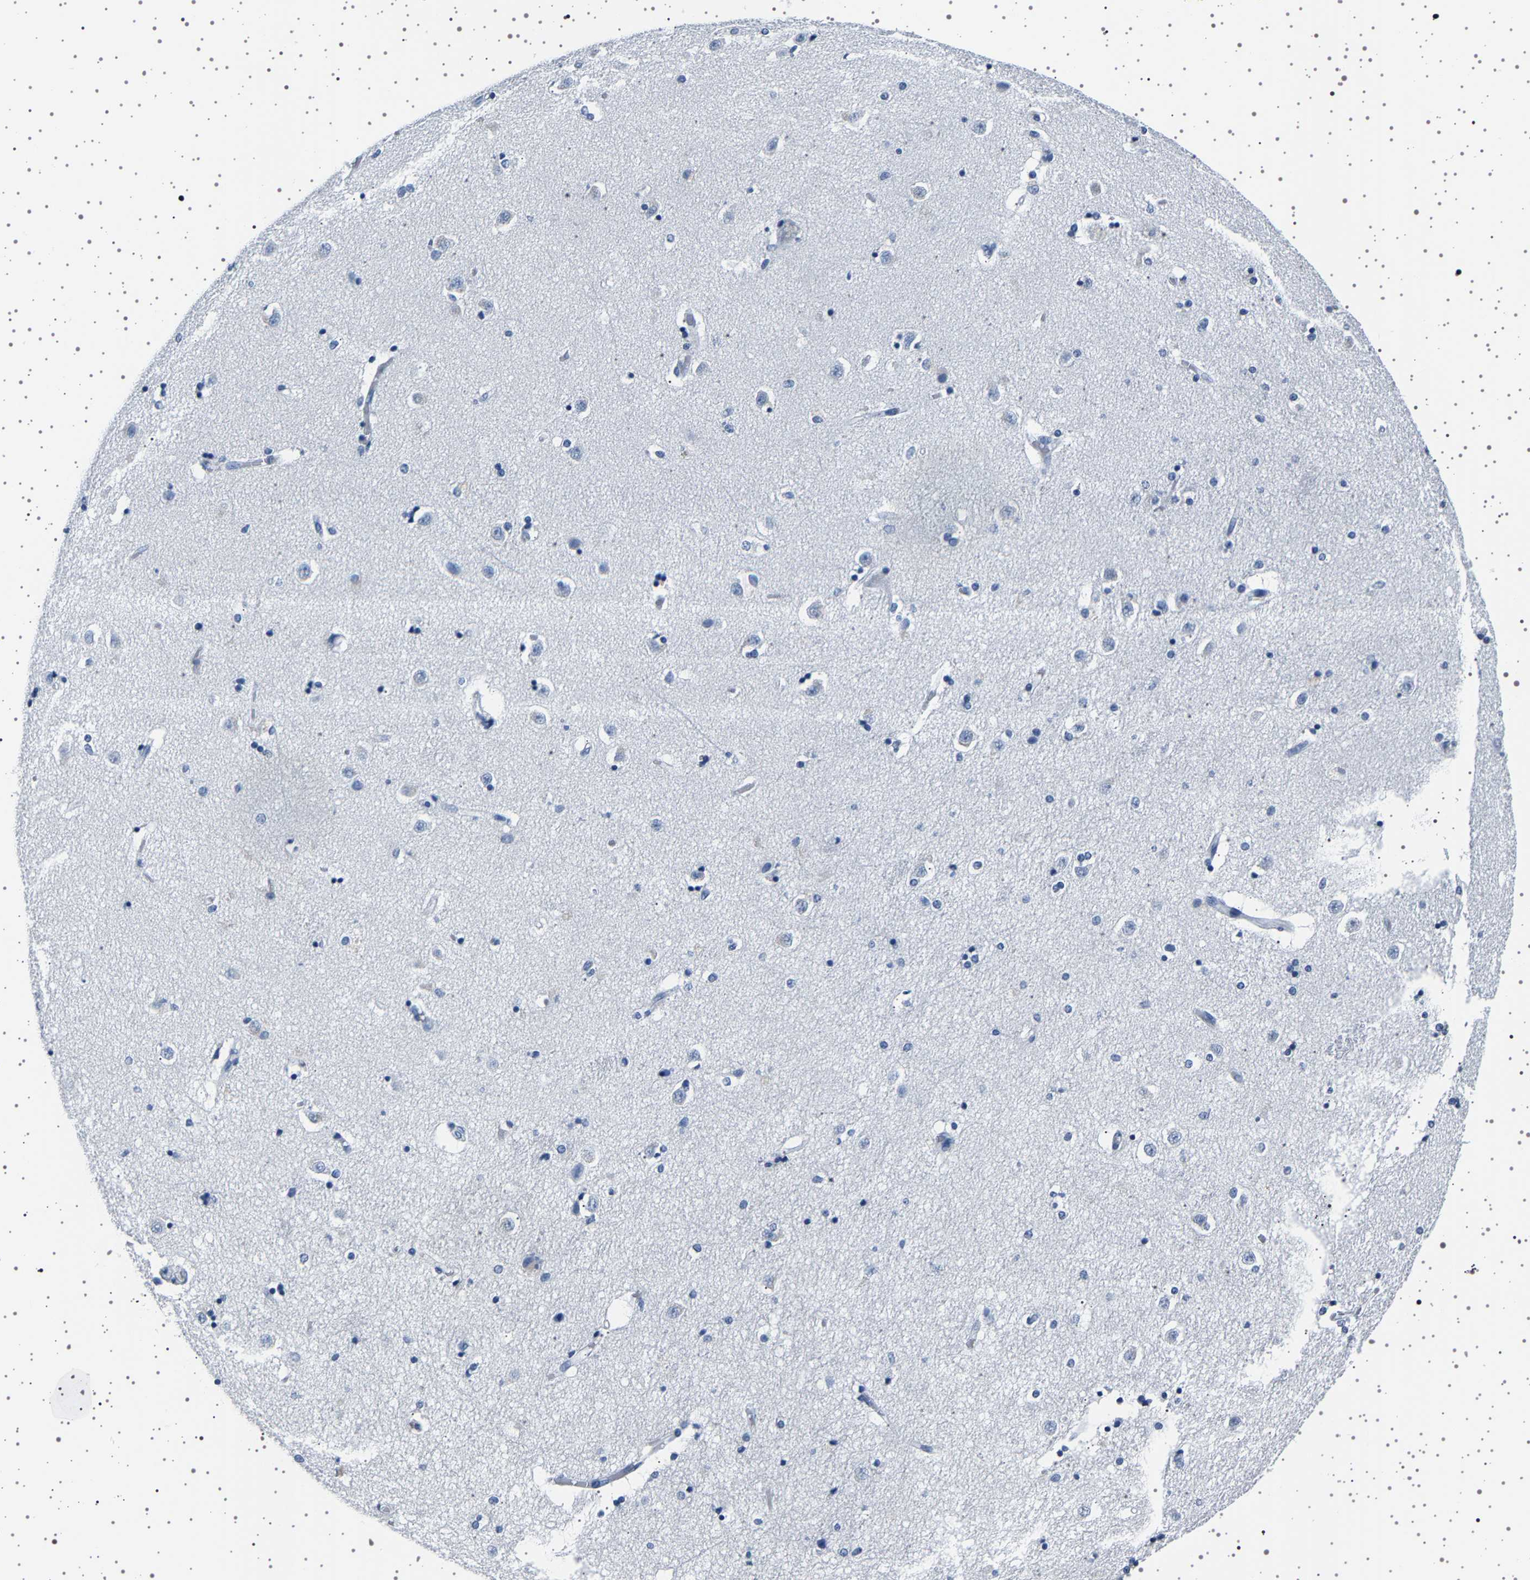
{"staining": {"intensity": "negative", "quantity": "none", "location": "none"}, "tissue": "caudate", "cell_type": "Glial cells", "image_type": "normal", "snomed": [{"axis": "morphology", "description": "Normal tissue, NOS"}, {"axis": "topography", "description": "Lateral ventricle wall"}], "caption": "DAB immunohistochemical staining of benign caudate shows no significant staining in glial cells.", "gene": "TFF3", "patient": {"sex": "female", "age": 54}}